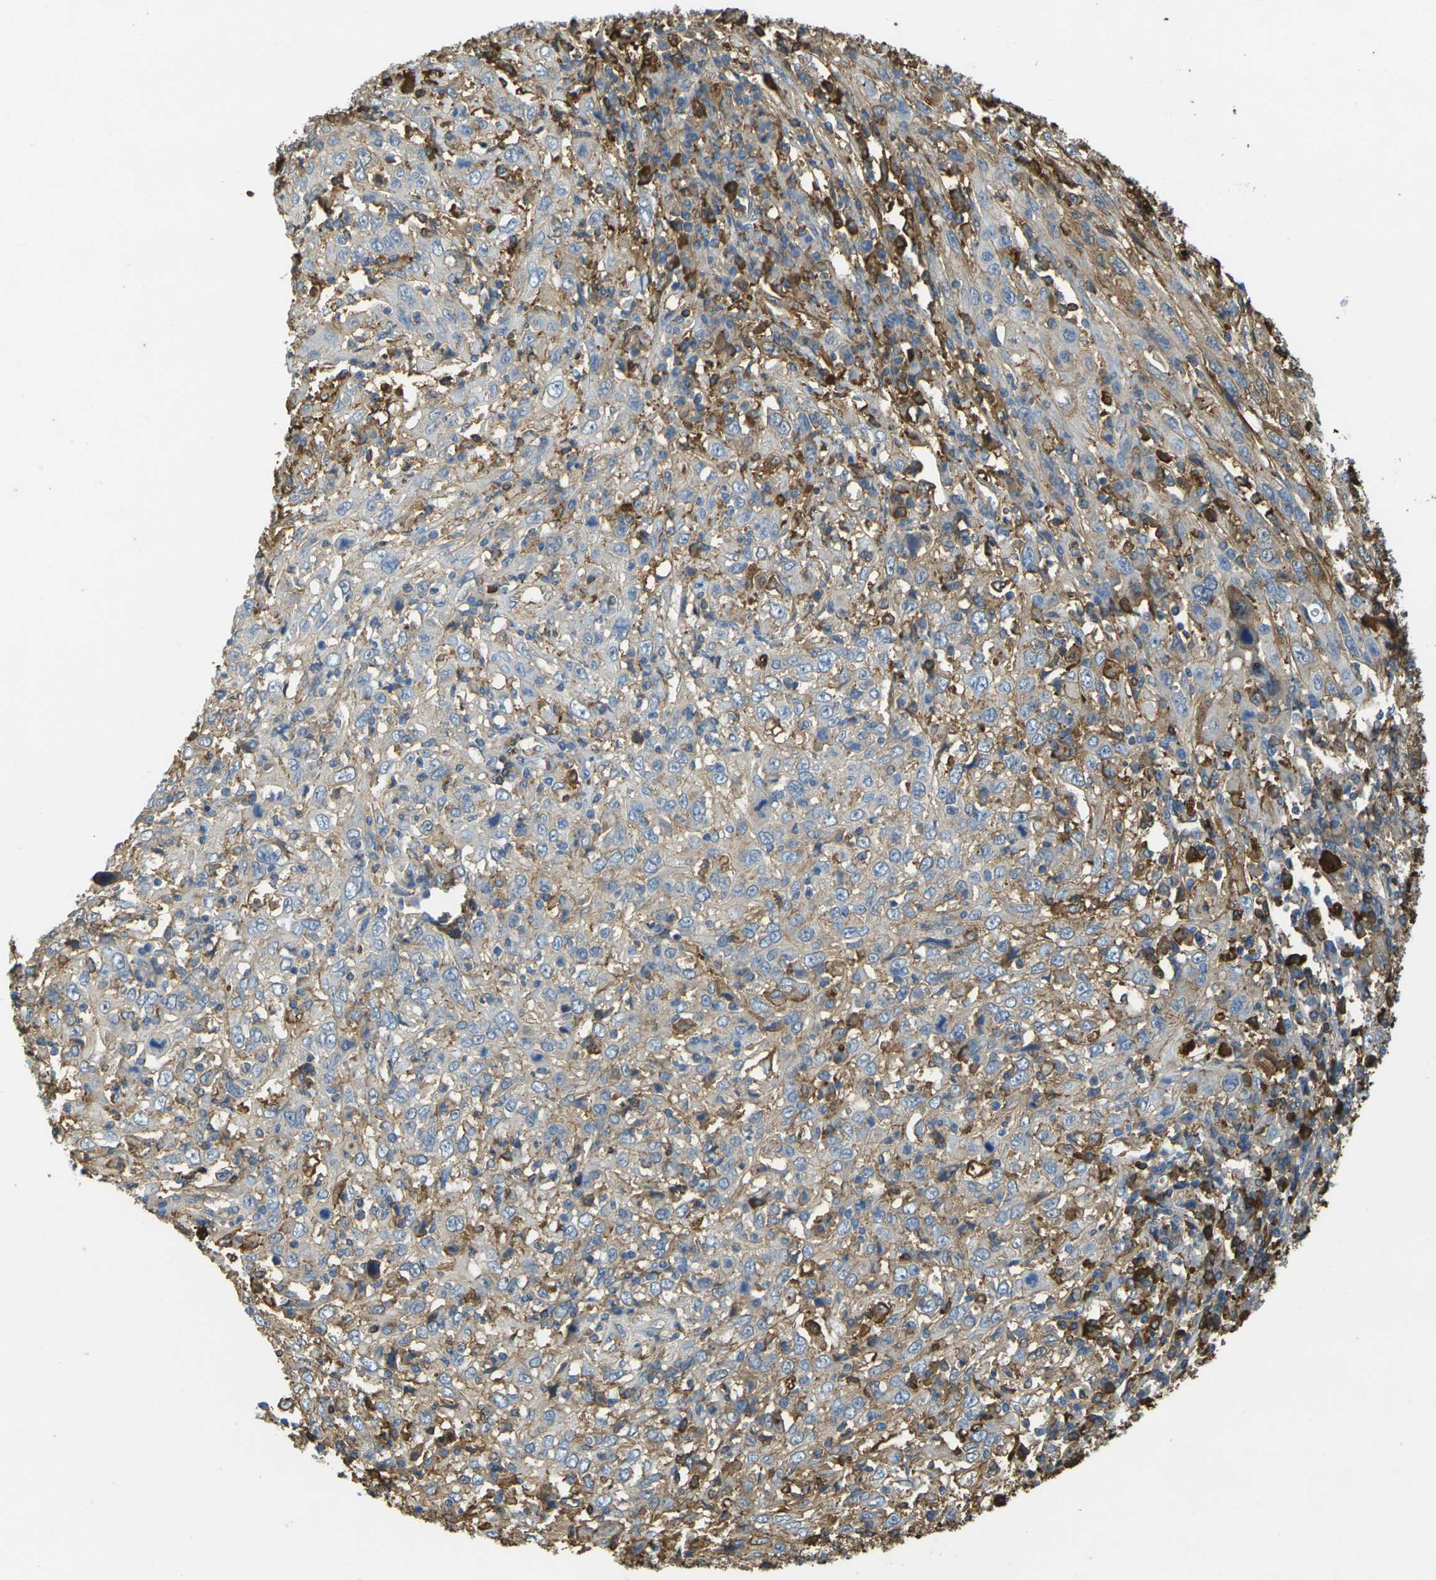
{"staining": {"intensity": "moderate", "quantity": "25%-75%", "location": "cytoplasmic/membranous"}, "tissue": "cervical cancer", "cell_type": "Tumor cells", "image_type": "cancer", "snomed": [{"axis": "morphology", "description": "Squamous cell carcinoma, NOS"}, {"axis": "topography", "description": "Cervix"}], "caption": "Tumor cells show moderate cytoplasmic/membranous staining in approximately 25%-75% of cells in cervical cancer. Nuclei are stained in blue.", "gene": "PLCD1", "patient": {"sex": "female", "age": 46}}